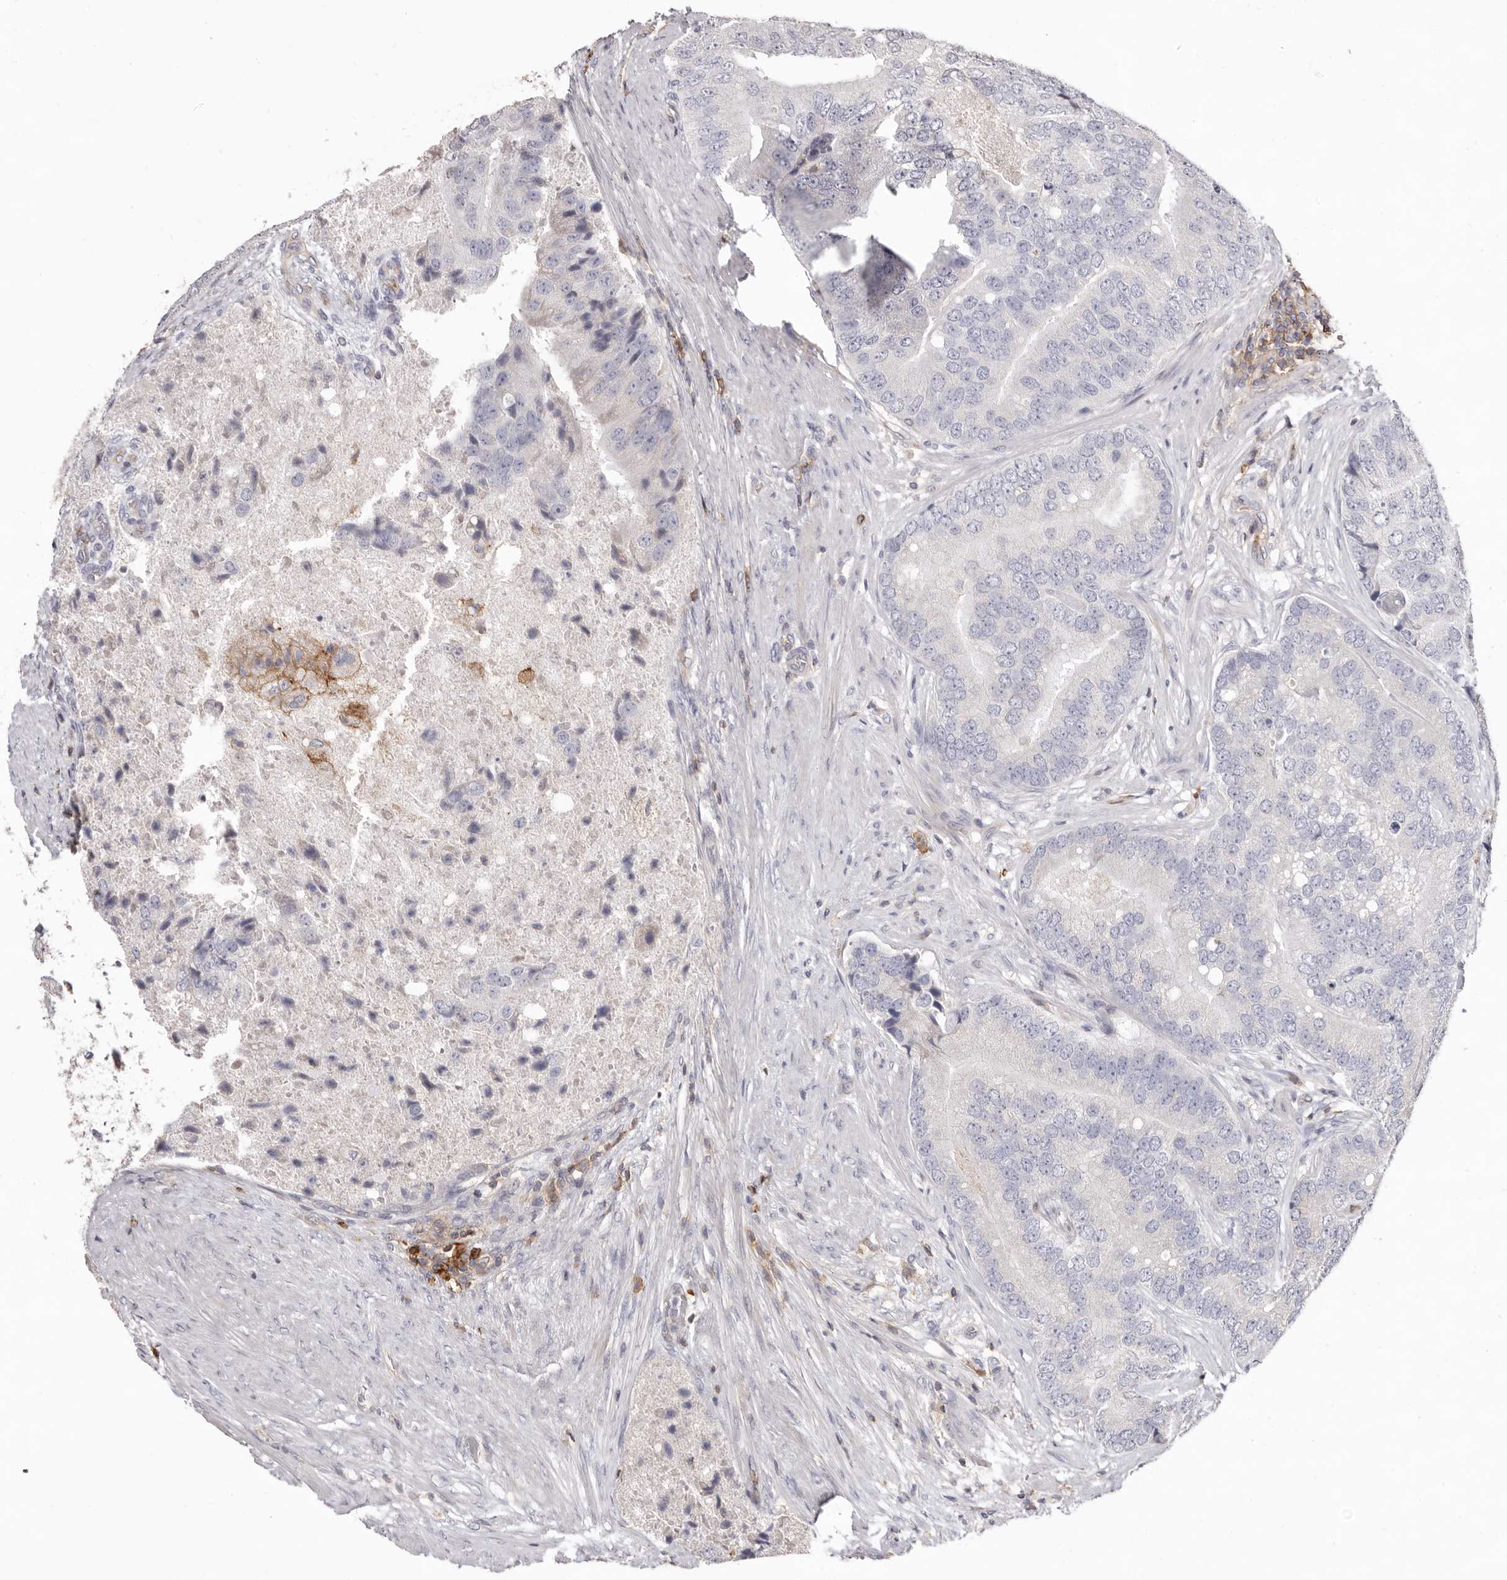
{"staining": {"intensity": "negative", "quantity": "none", "location": "none"}, "tissue": "prostate cancer", "cell_type": "Tumor cells", "image_type": "cancer", "snomed": [{"axis": "morphology", "description": "Adenocarcinoma, High grade"}, {"axis": "topography", "description": "Prostate"}], "caption": "A histopathology image of prostate cancer stained for a protein displays no brown staining in tumor cells.", "gene": "MMACHC", "patient": {"sex": "male", "age": 70}}